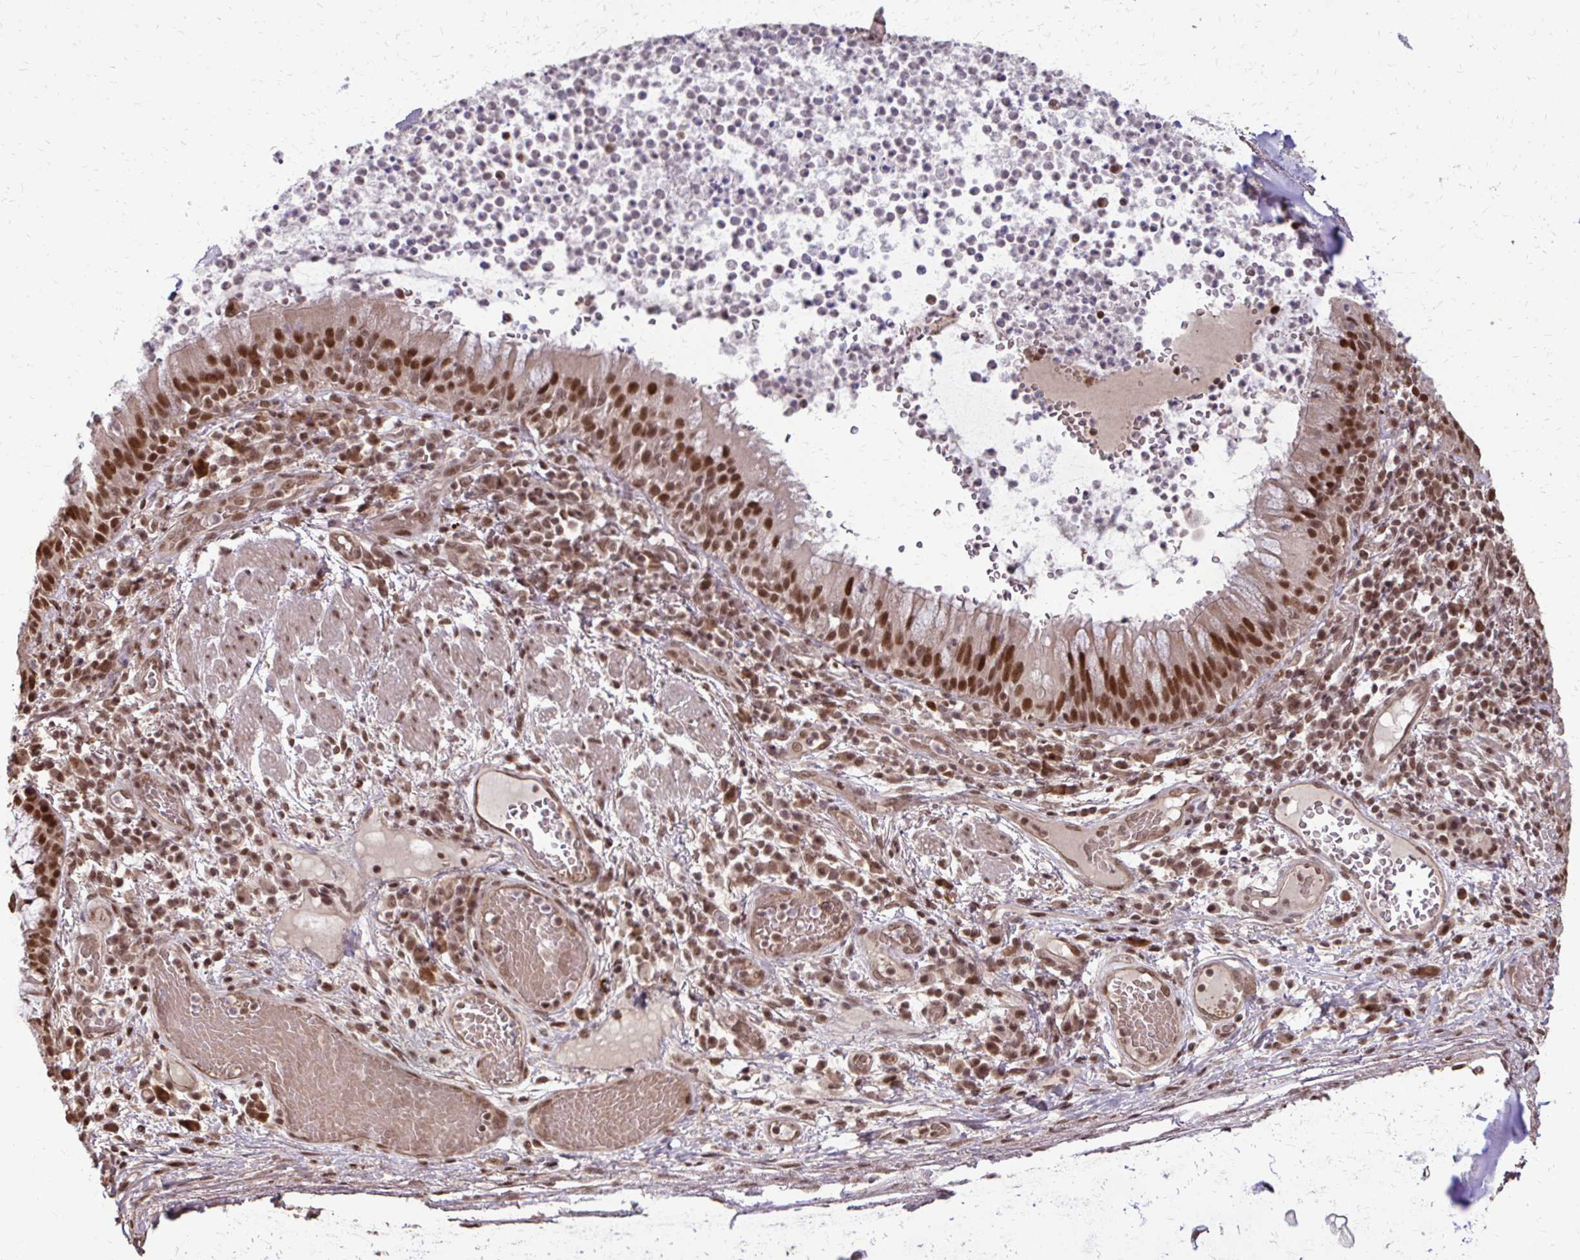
{"staining": {"intensity": "strong", "quantity": ">75%", "location": "nuclear"}, "tissue": "bronchus", "cell_type": "Respiratory epithelial cells", "image_type": "normal", "snomed": [{"axis": "morphology", "description": "Normal tissue, NOS"}, {"axis": "topography", "description": "Lymph node"}, {"axis": "topography", "description": "Bronchus"}], "caption": "Bronchus stained with a brown dye demonstrates strong nuclear positive expression in approximately >75% of respiratory epithelial cells.", "gene": "SS18", "patient": {"sex": "male", "age": 56}}